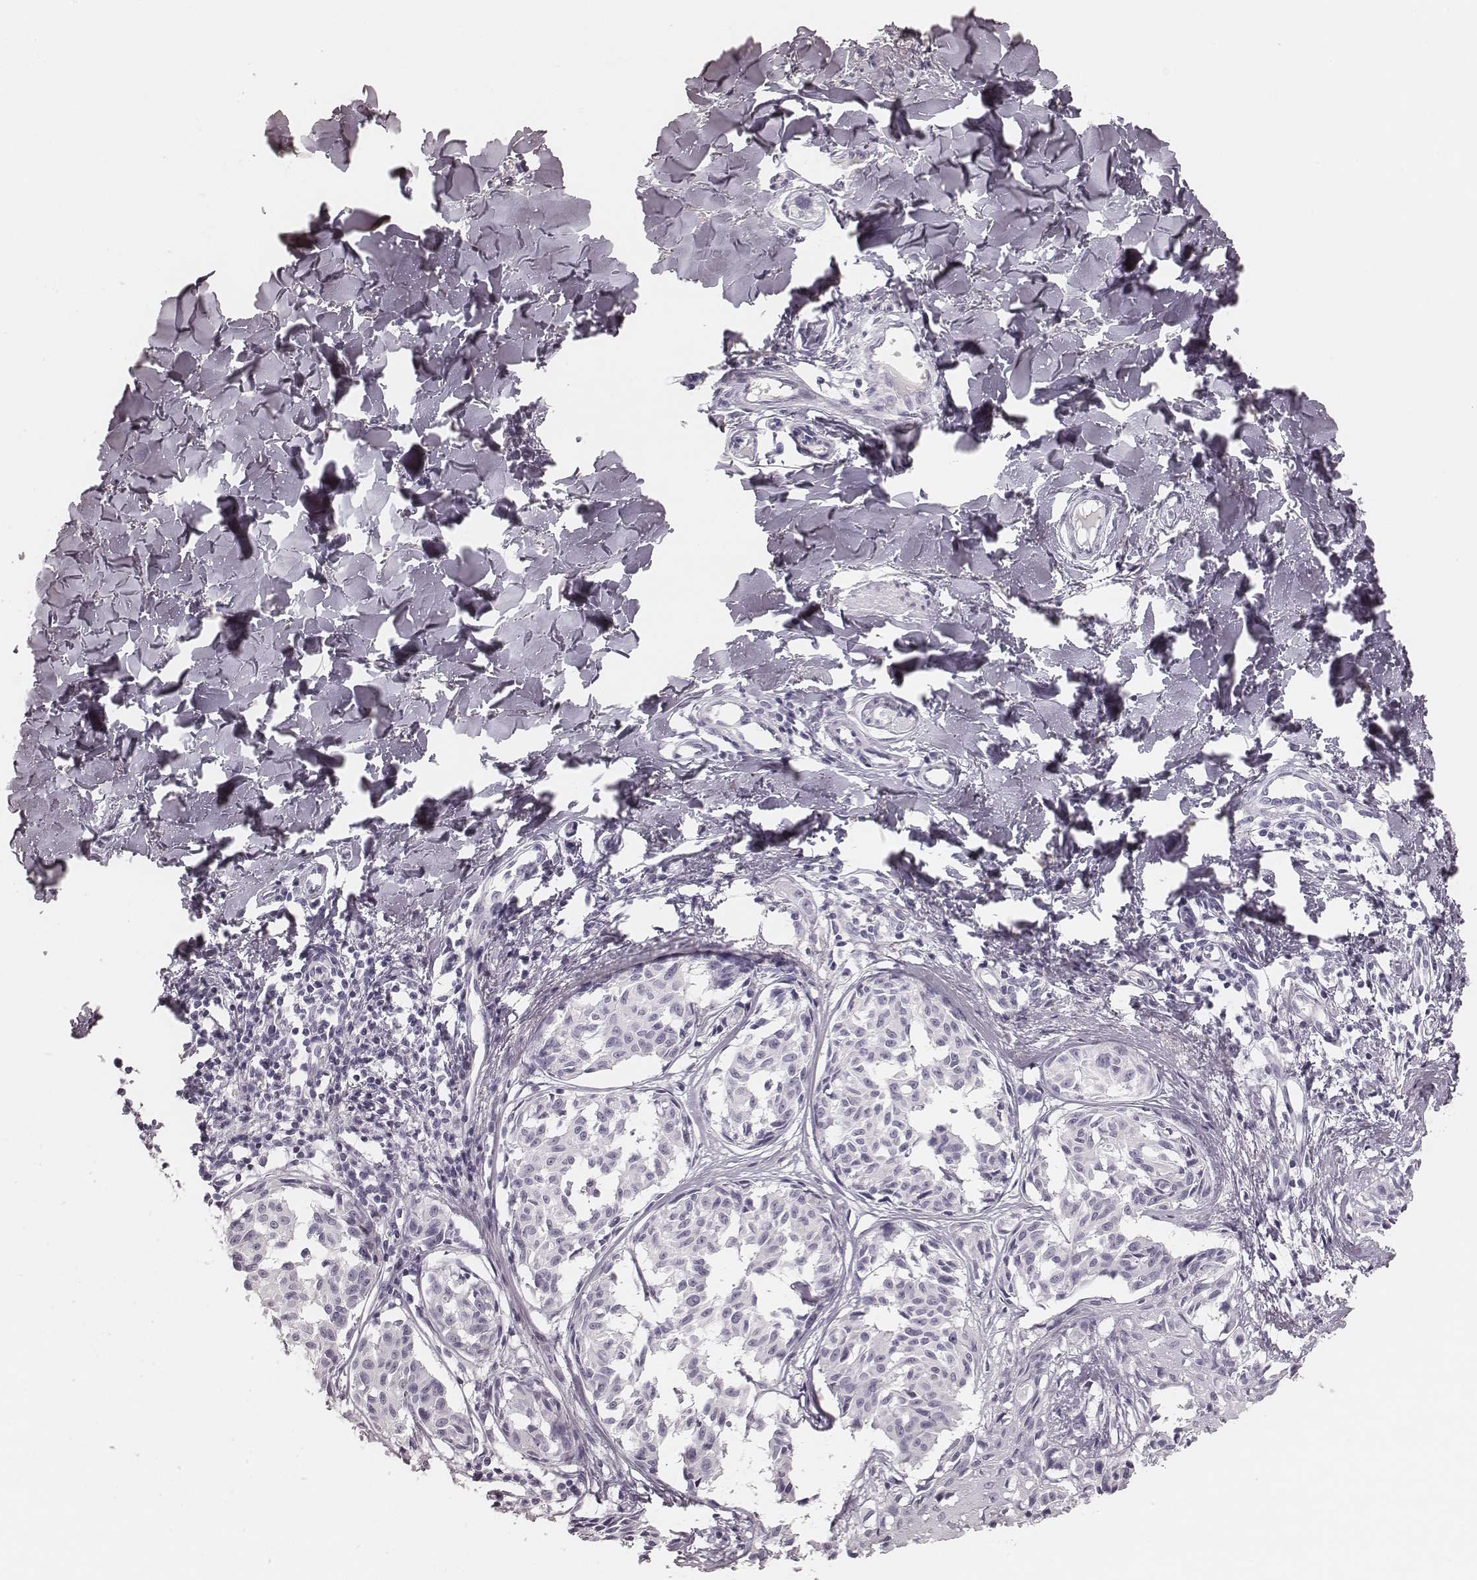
{"staining": {"intensity": "negative", "quantity": "none", "location": "none"}, "tissue": "melanoma", "cell_type": "Tumor cells", "image_type": "cancer", "snomed": [{"axis": "morphology", "description": "Malignant melanoma, NOS"}, {"axis": "topography", "description": "Skin"}], "caption": "A histopathology image of human melanoma is negative for staining in tumor cells. The staining was performed using DAB to visualize the protein expression in brown, while the nuclei were stained in blue with hematoxylin (Magnification: 20x).", "gene": "MSX1", "patient": {"sex": "male", "age": 51}}